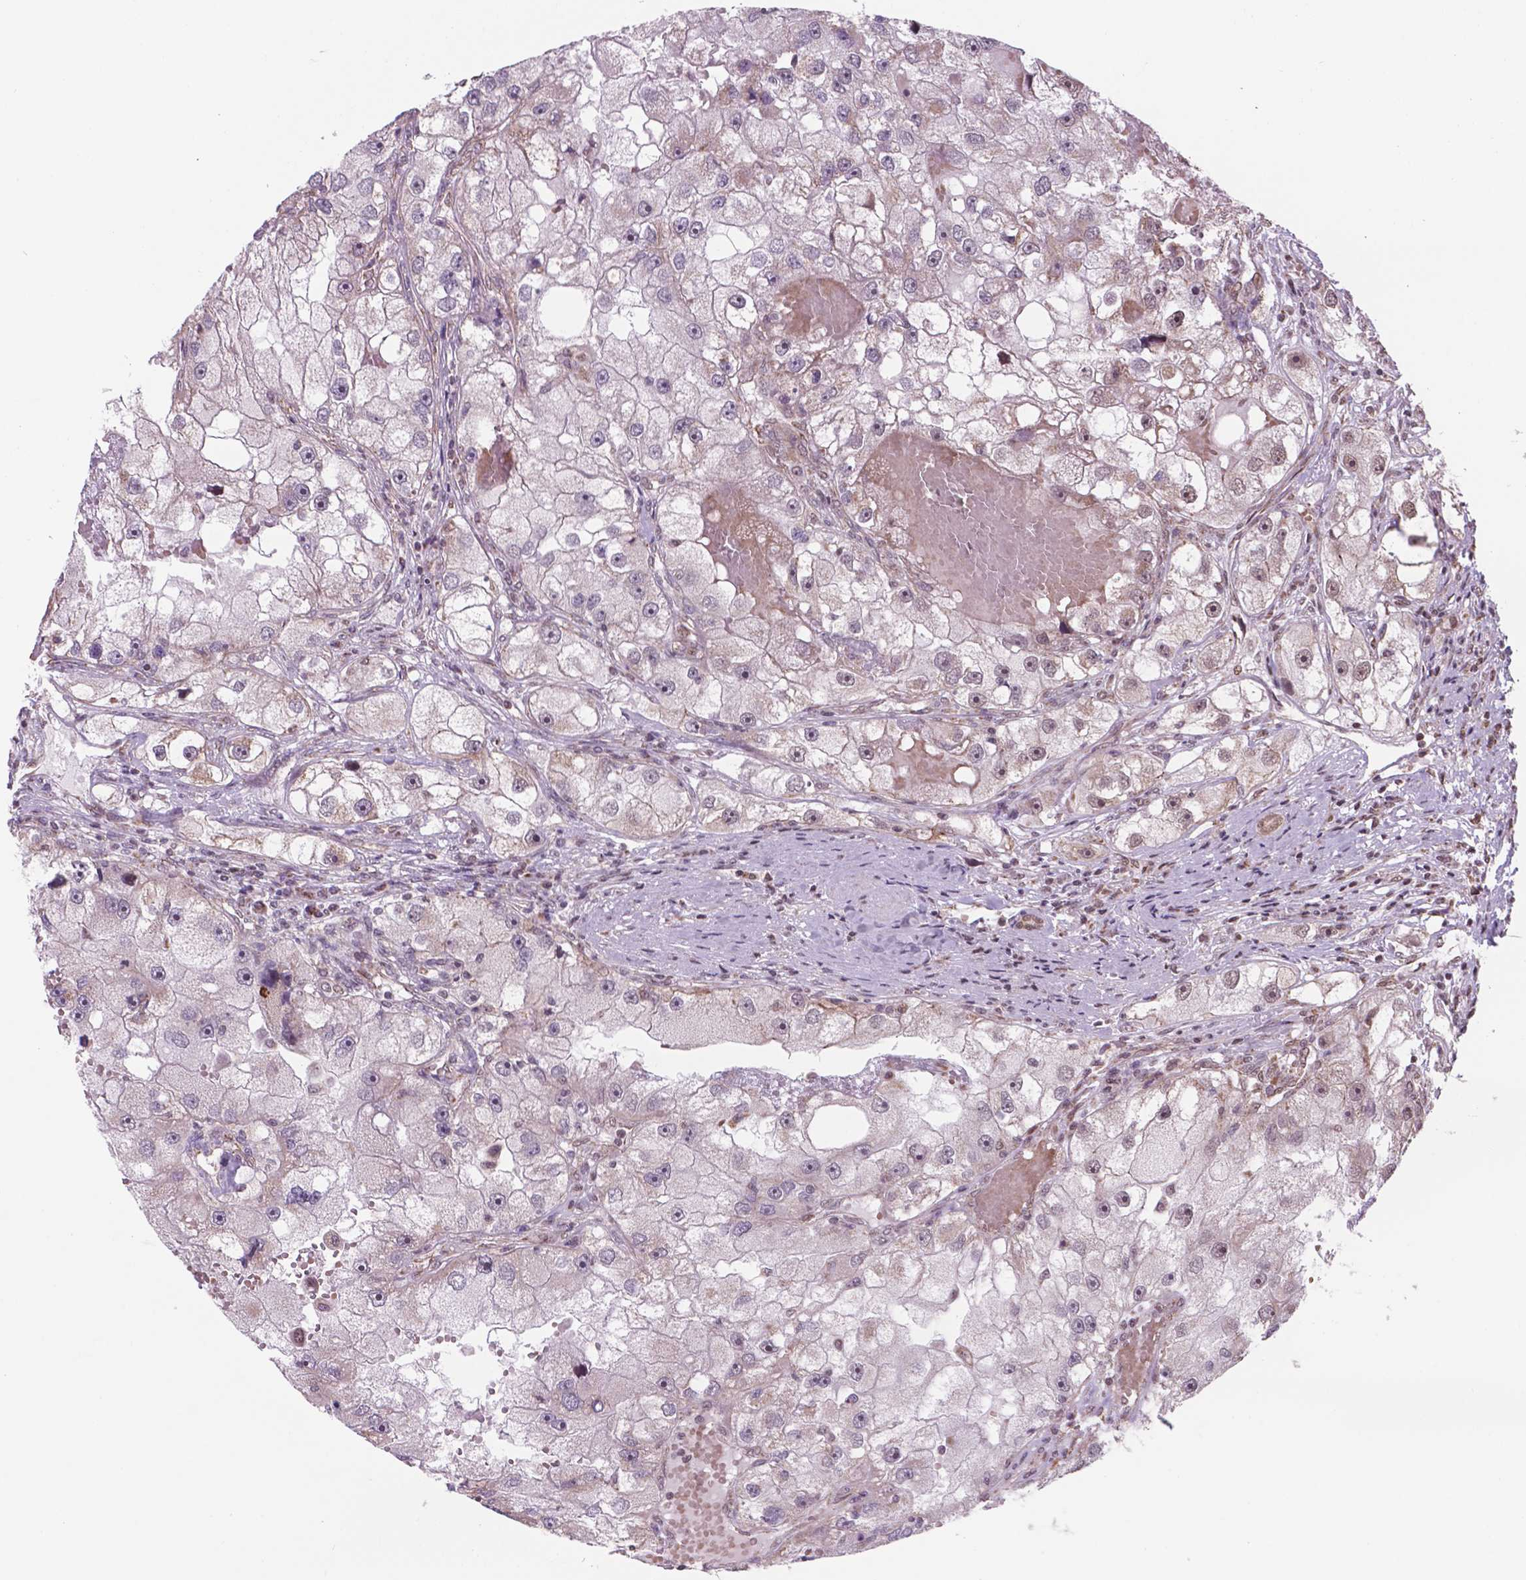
{"staining": {"intensity": "moderate", "quantity": "25%-75%", "location": "cytoplasmic/membranous,nuclear"}, "tissue": "renal cancer", "cell_type": "Tumor cells", "image_type": "cancer", "snomed": [{"axis": "morphology", "description": "Adenocarcinoma, NOS"}, {"axis": "topography", "description": "Kidney"}], "caption": "Renal adenocarcinoma stained for a protein (brown) reveals moderate cytoplasmic/membranous and nuclear positive expression in about 25%-75% of tumor cells.", "gene": "NDUFA10", "patient": {"sex": "male", "age": 63}}